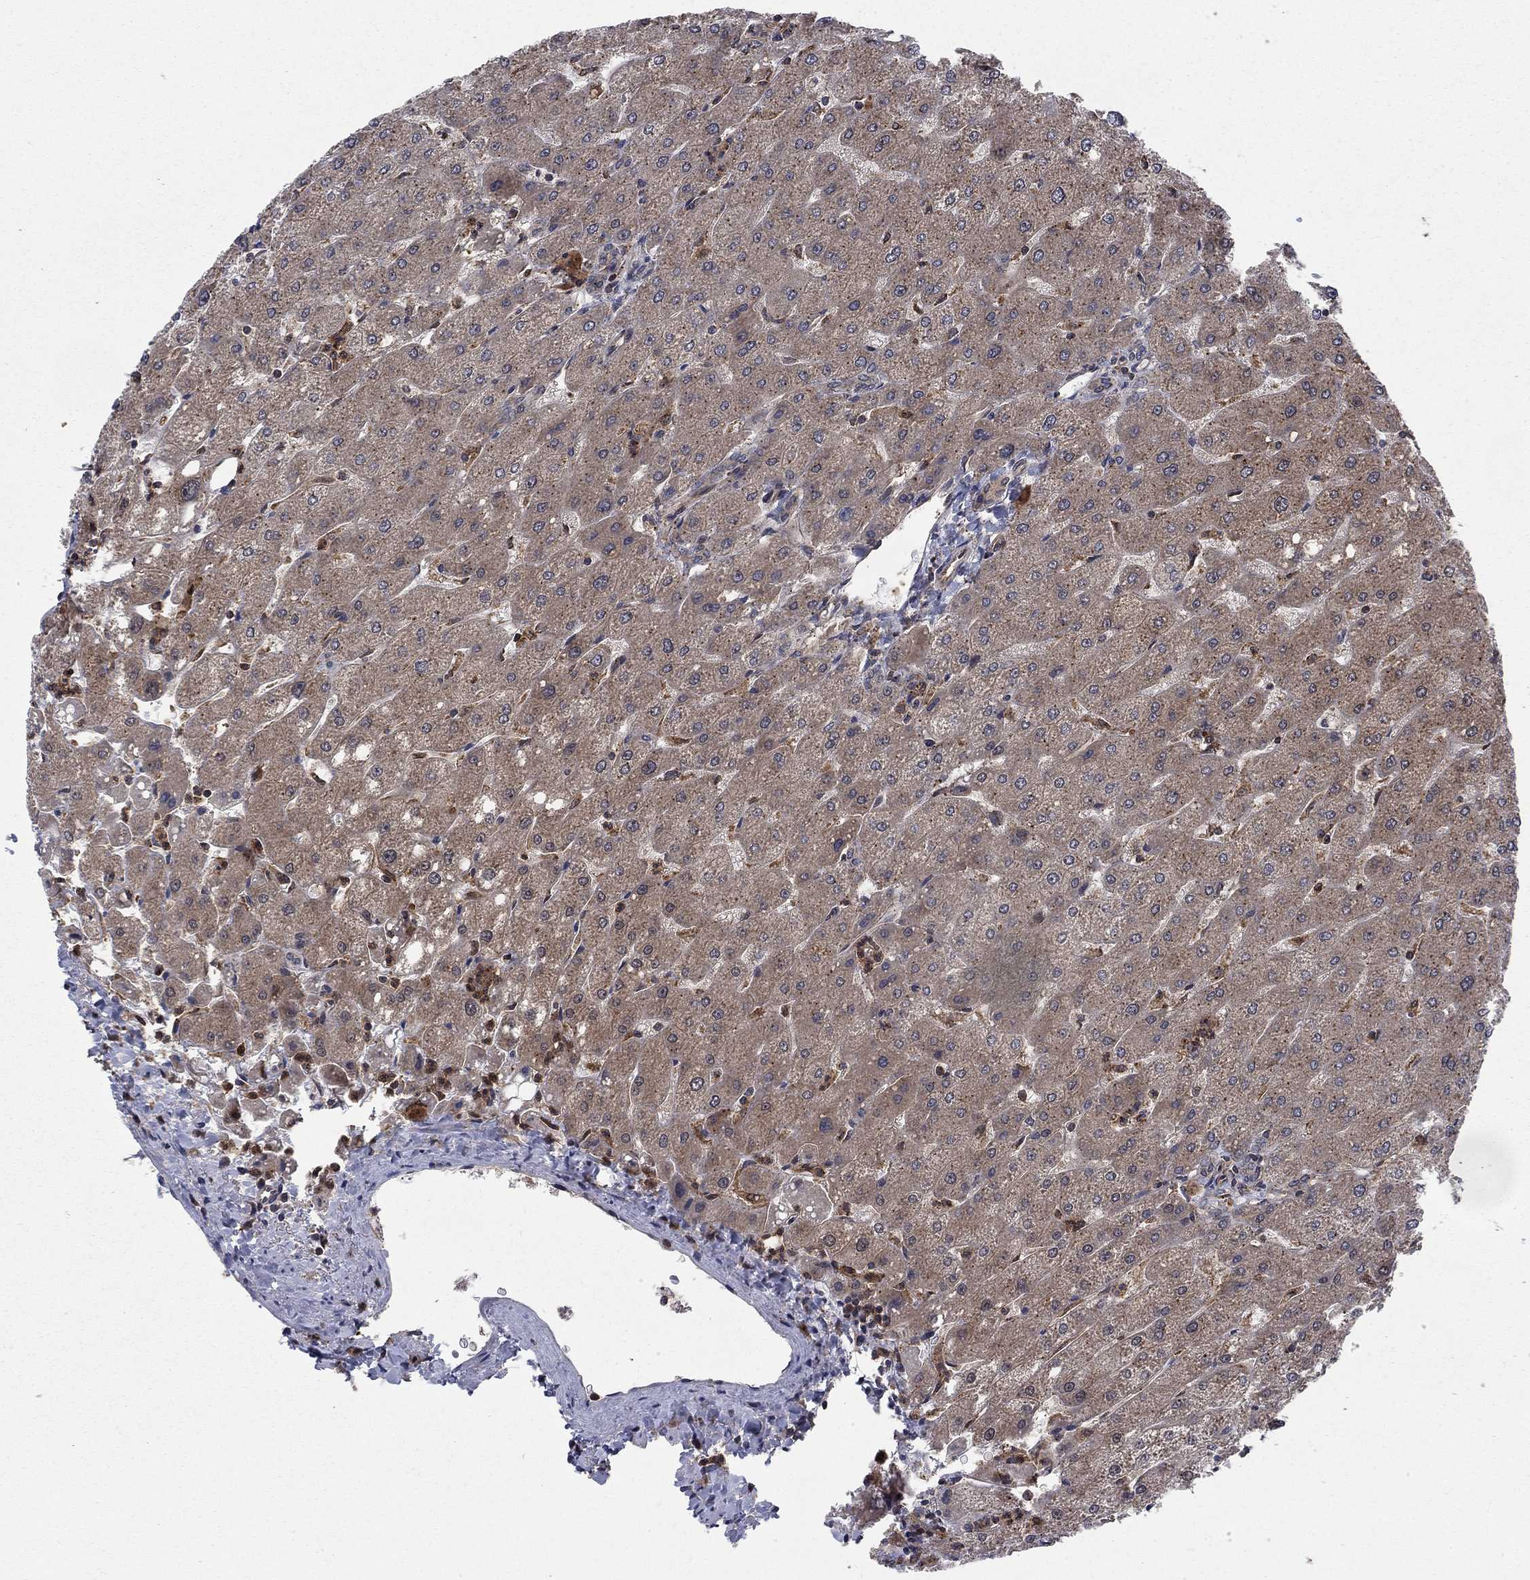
{"staining": {"intensity": "negative", "quantity": "none", "location": "none"}, "tissue": "liver", "cell_type": "Cholangiocytes", "image_type": "normal", "snomed": [{"axis": "morphology", "description": "Normal tissue, NOS"}, {"axis": "topography", "description": "Liver"}], "caption": "Immunohistochemistry (IHC) of unremarkable liver displays no staining in cholangiocytes.", "gene": "IFI35", "patient": {"sex": "male", "age": 67}}